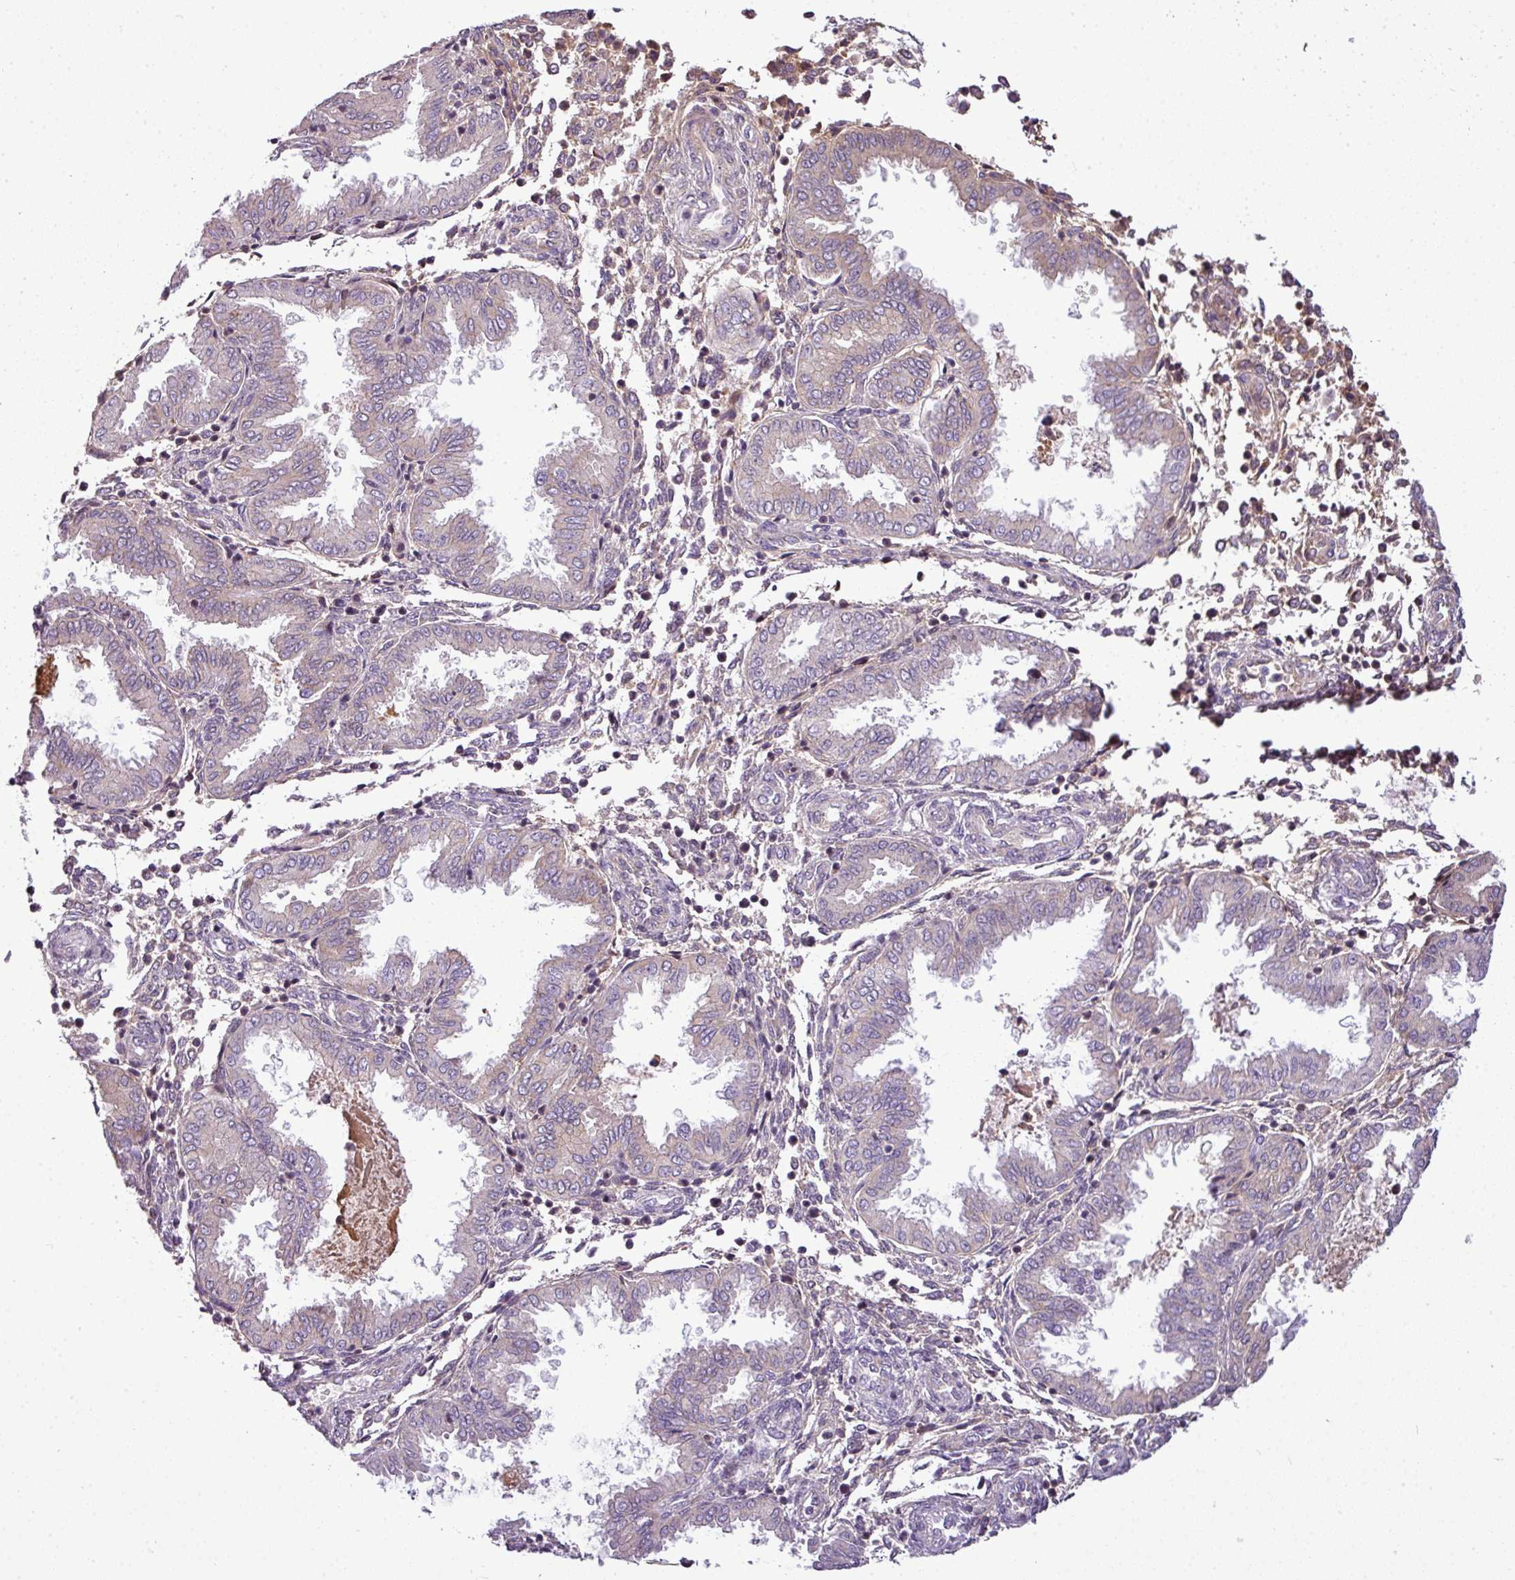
{"staining": {"intensity": "negative", "quantity": "none", "location": "none"}, "tissue": "endometrium", "cell_type": "Cells in endometrial stroma", "image_type": "normal", "snomed": [{"axis": "morphology", "description": "Normal tissue, NOS"}, {"axis": "topography", "description": "Endometrium"}], "caption": "Immunohistochemistry (IHC) of unremarkable human endometrium reveals no positivity in cells in endometrial stroma.", "gene": "C4A", "patient": {"sex": "female", "age": 33}}